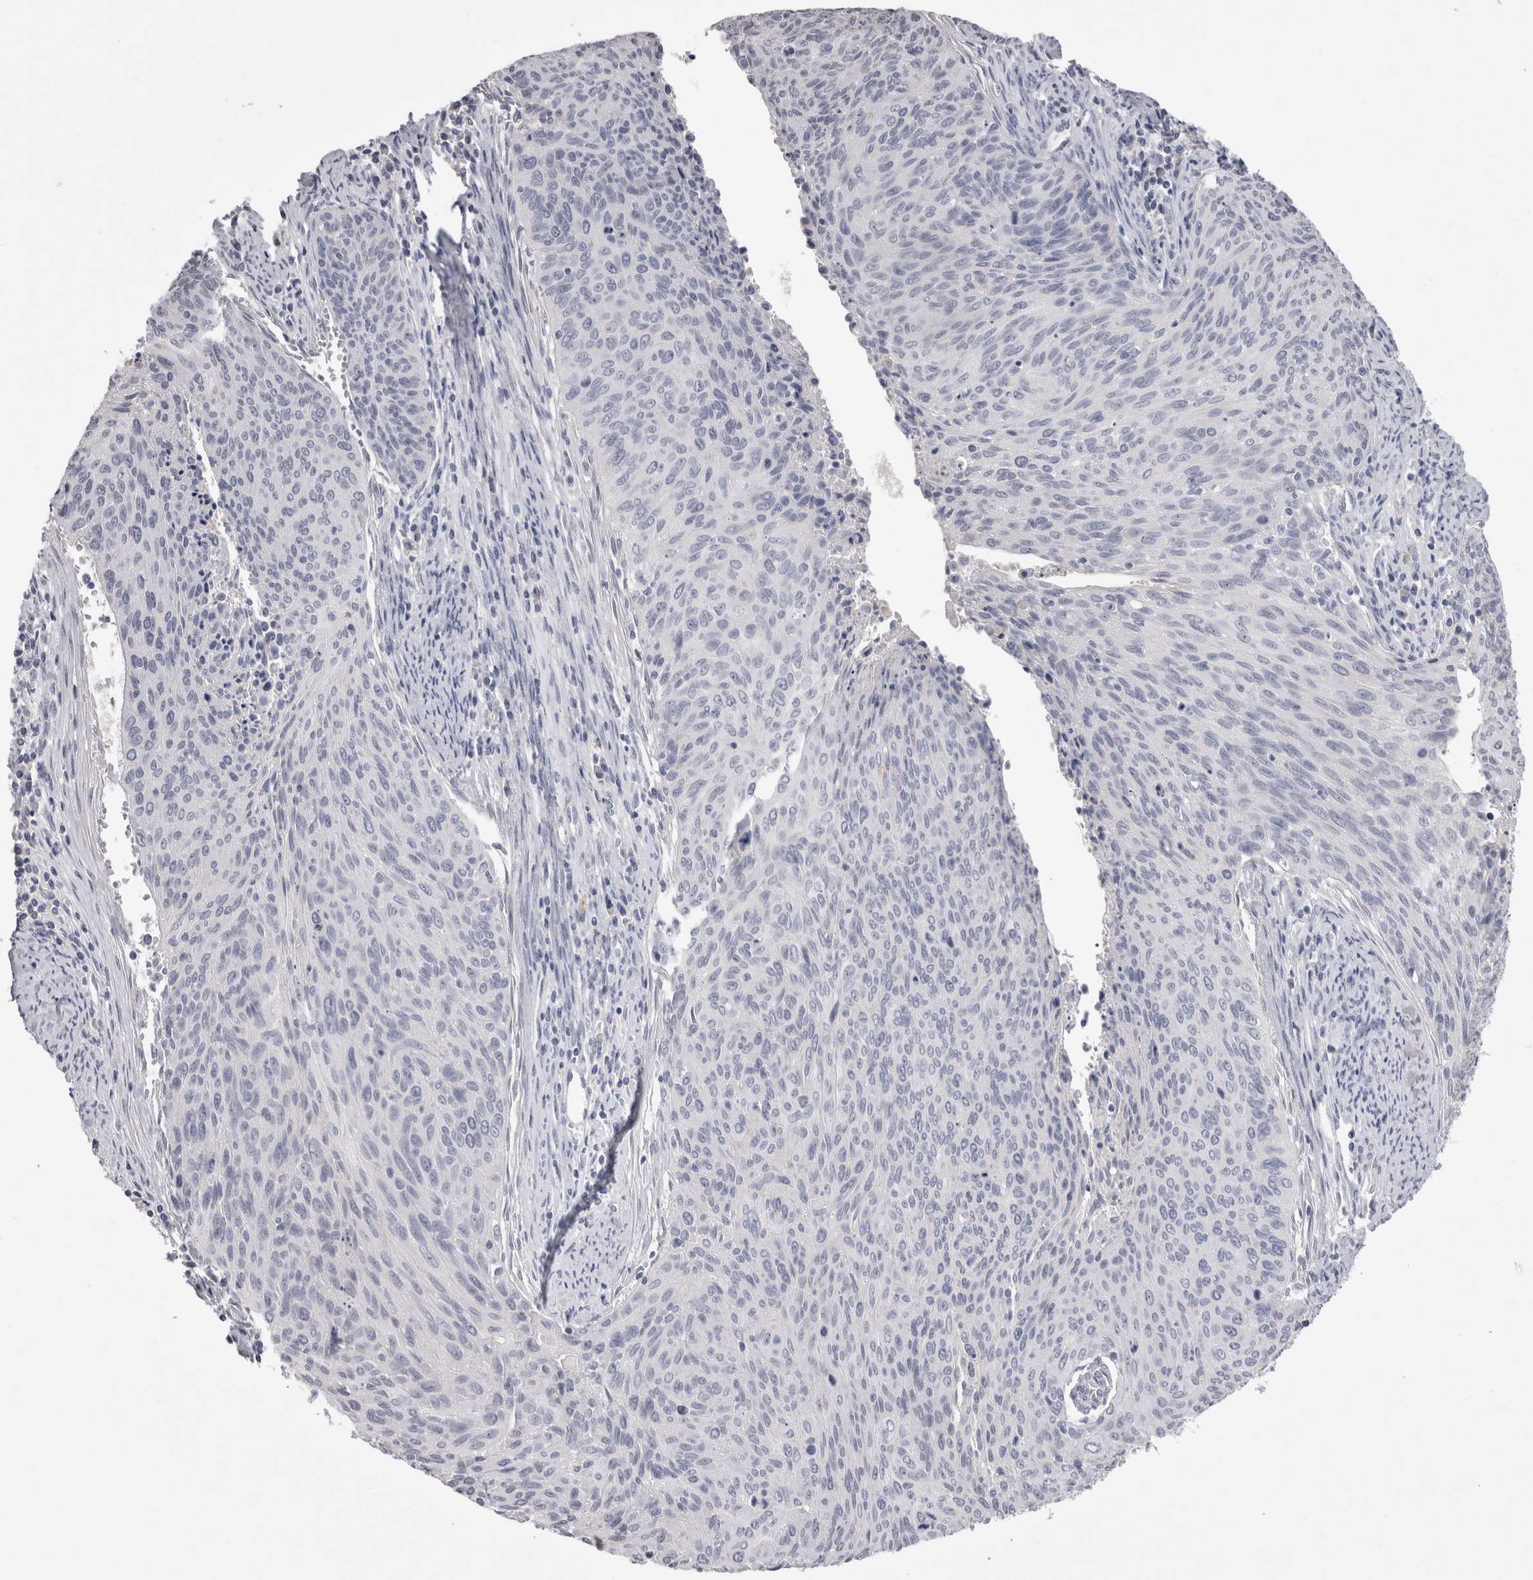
{"staining": {"intensity": "negative", "quantity": "none", "location": "none"}, "tissue": "cervical cancer", "cell_type": "Tumor cells", "image_type": "cancer", "snomed": [{"axis": "morphology", "description": "Squamous cell carcinoma, NOS"}, {"axis": "topography", "description": "Cervix"}], "caption": "Photomicrograph shows no protein positivity in tumor cells of cervical cancer tissue.", "gene": "ADAM2", "patient": {"sex": "female", "age": 55}}